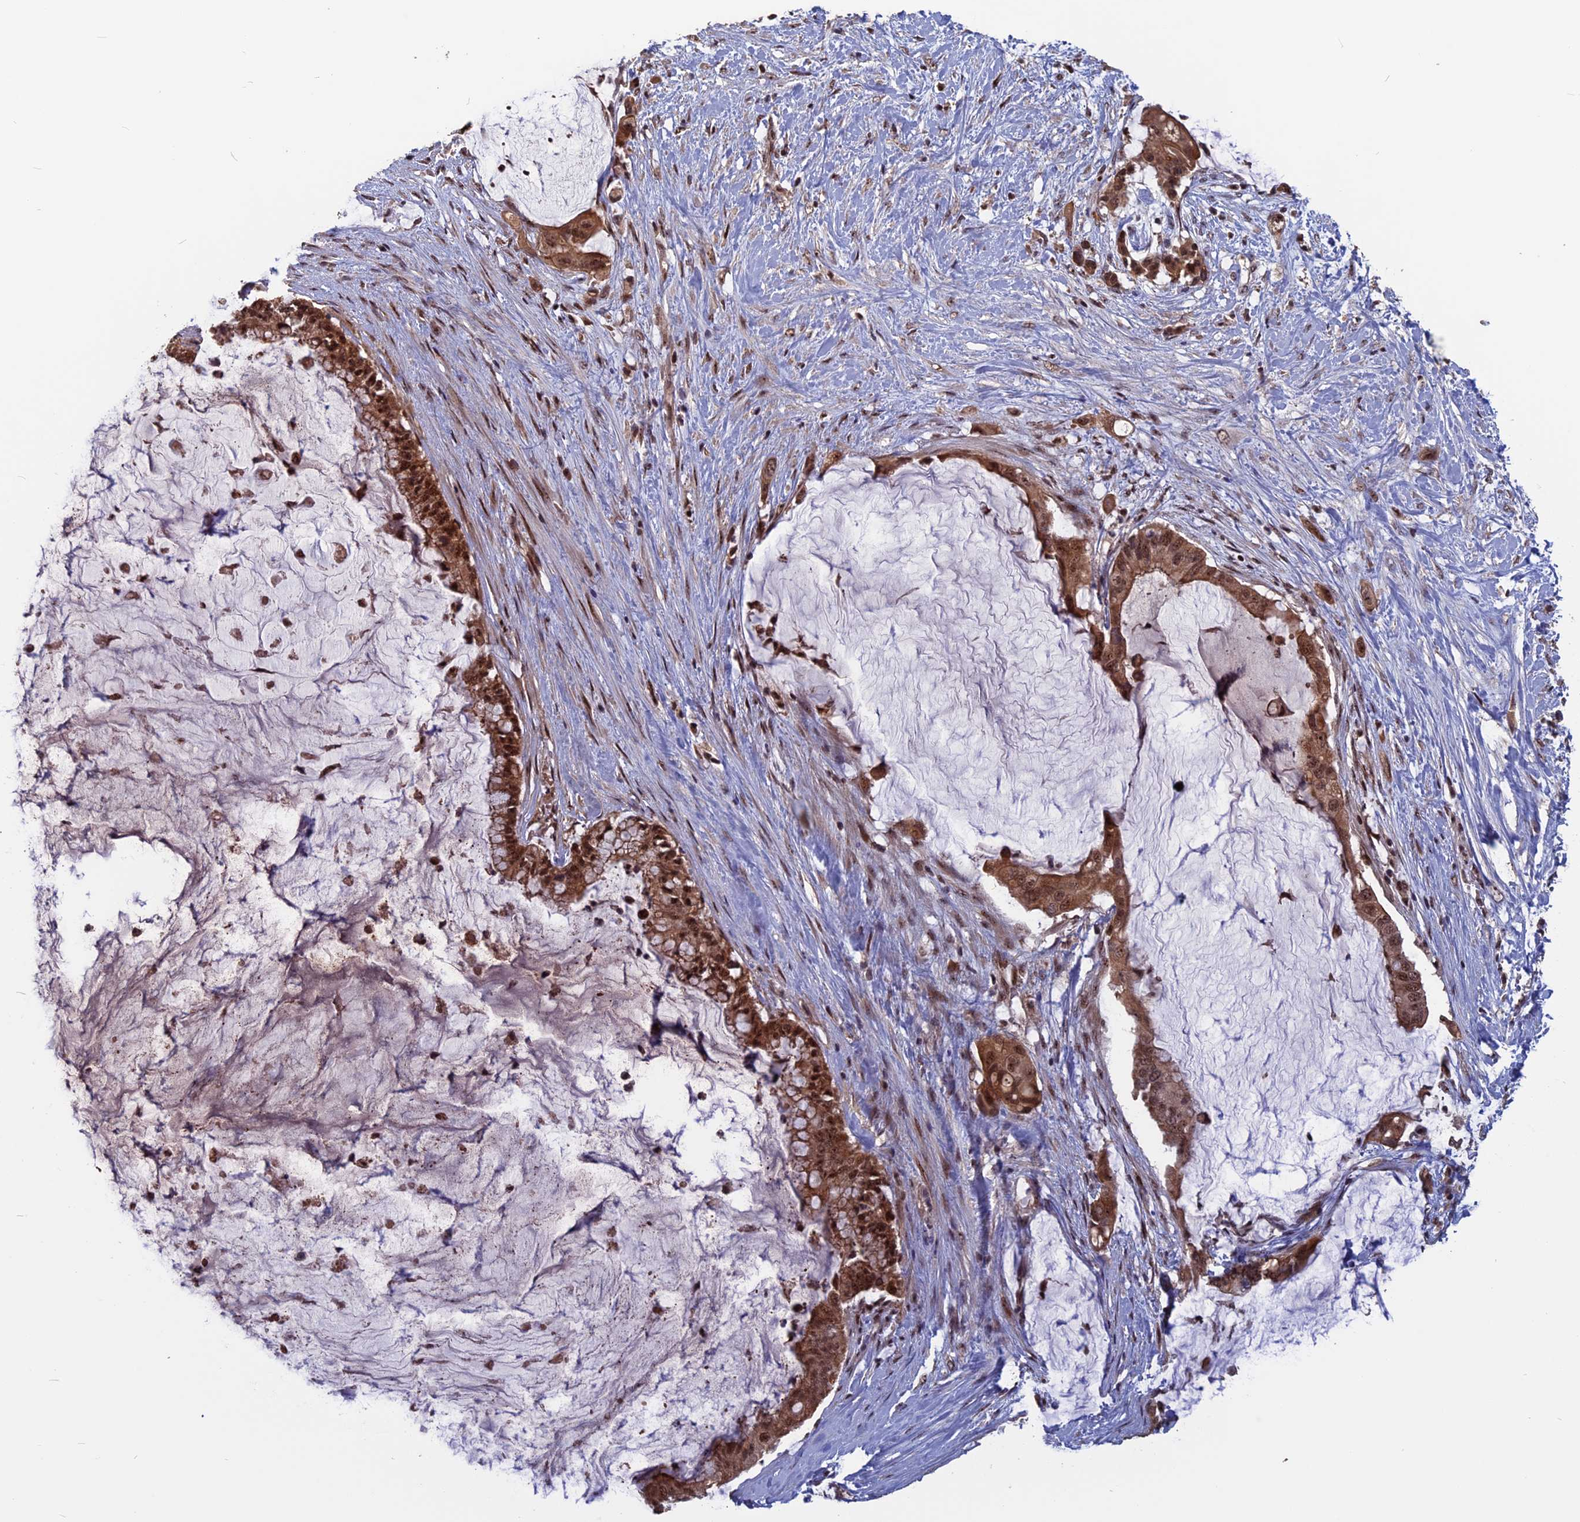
{"staining": {"intensity": "moderate", "quantity": ">75%", "location": "cytoplasmic/membranous,nuclear"}, "tissue": "pancreatic cancer", "cell_type": "Tumor cells", "image_type": "cancer", "snomed": [{"axis": "morphology", "description": "Adenocarcinoma, NOS"}, {"axis": "topography", "description": "Pancreas"}], "caption": "The histopathology image exhibits a brown stain indicating the presence of a protein in the cytoplasmic/membranous and nuclear of tumor cells in pancreatic cancer.", "gene": "CACTIN", "patient": {"sex": "male", "age": 41}}